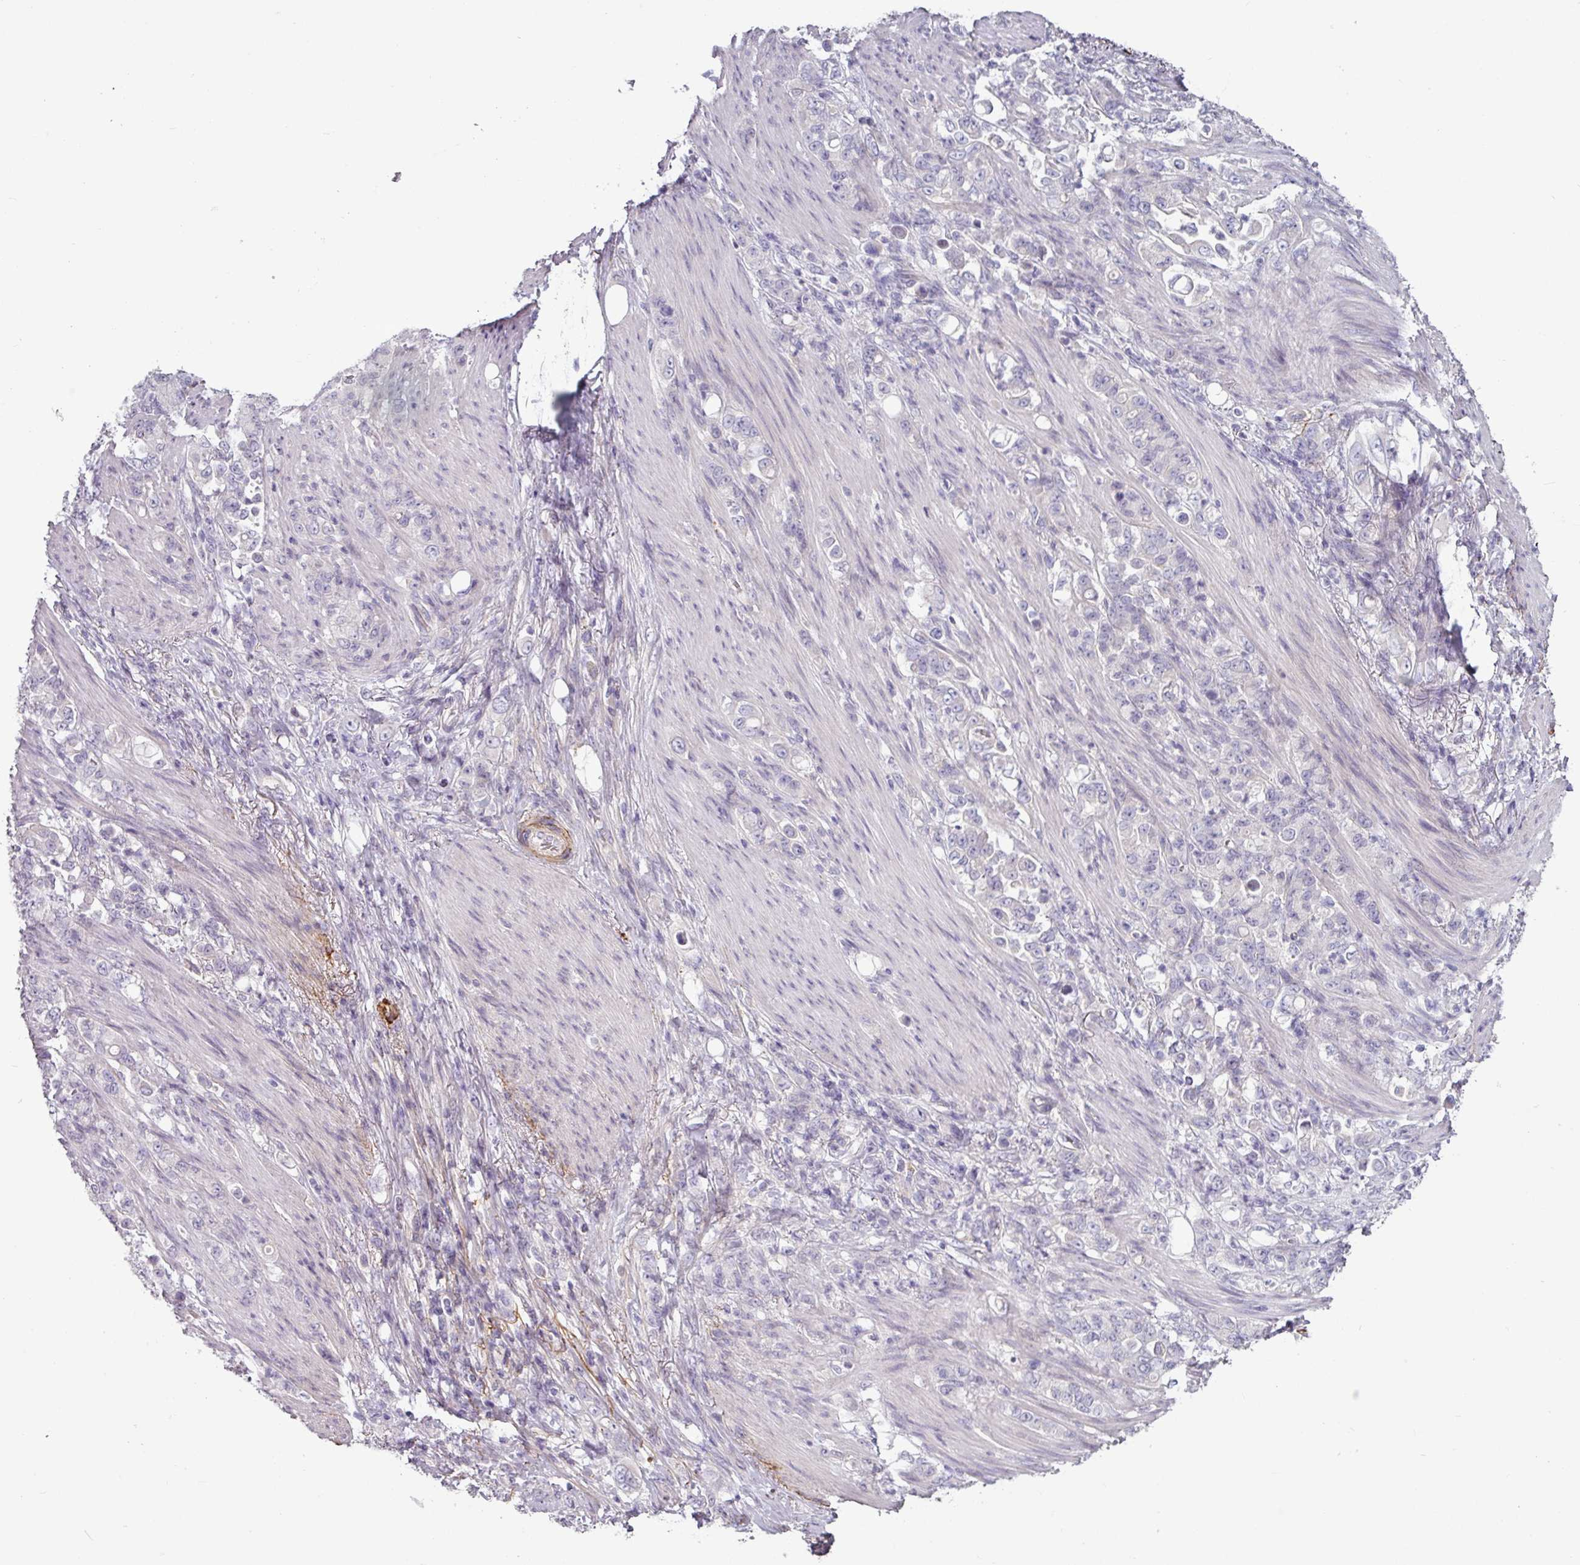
{"staining": {"intensity": "negative", "quantity": "none", "location": "none"}, "tissue": "stomach cancer", "cell_type": "Tumor cells", "image_type": "cancer", "snomed": [{"axis": "morphology", "description": "Adenocarcinoma, NOS"}, {"axis": "topography", "description": "Stomach"}], "caption": "A high-resolution photomicrograph shows immunohistochemistry staining of stomach adenocarcinoma, which exhibits no significant expression in tumor cells. The staining is performed using DAB brown chromogen with nuclei counter-stained in using hematoxylin.", "gene": "MTMR14", "patient": {"sex": "female", "age": 79}}